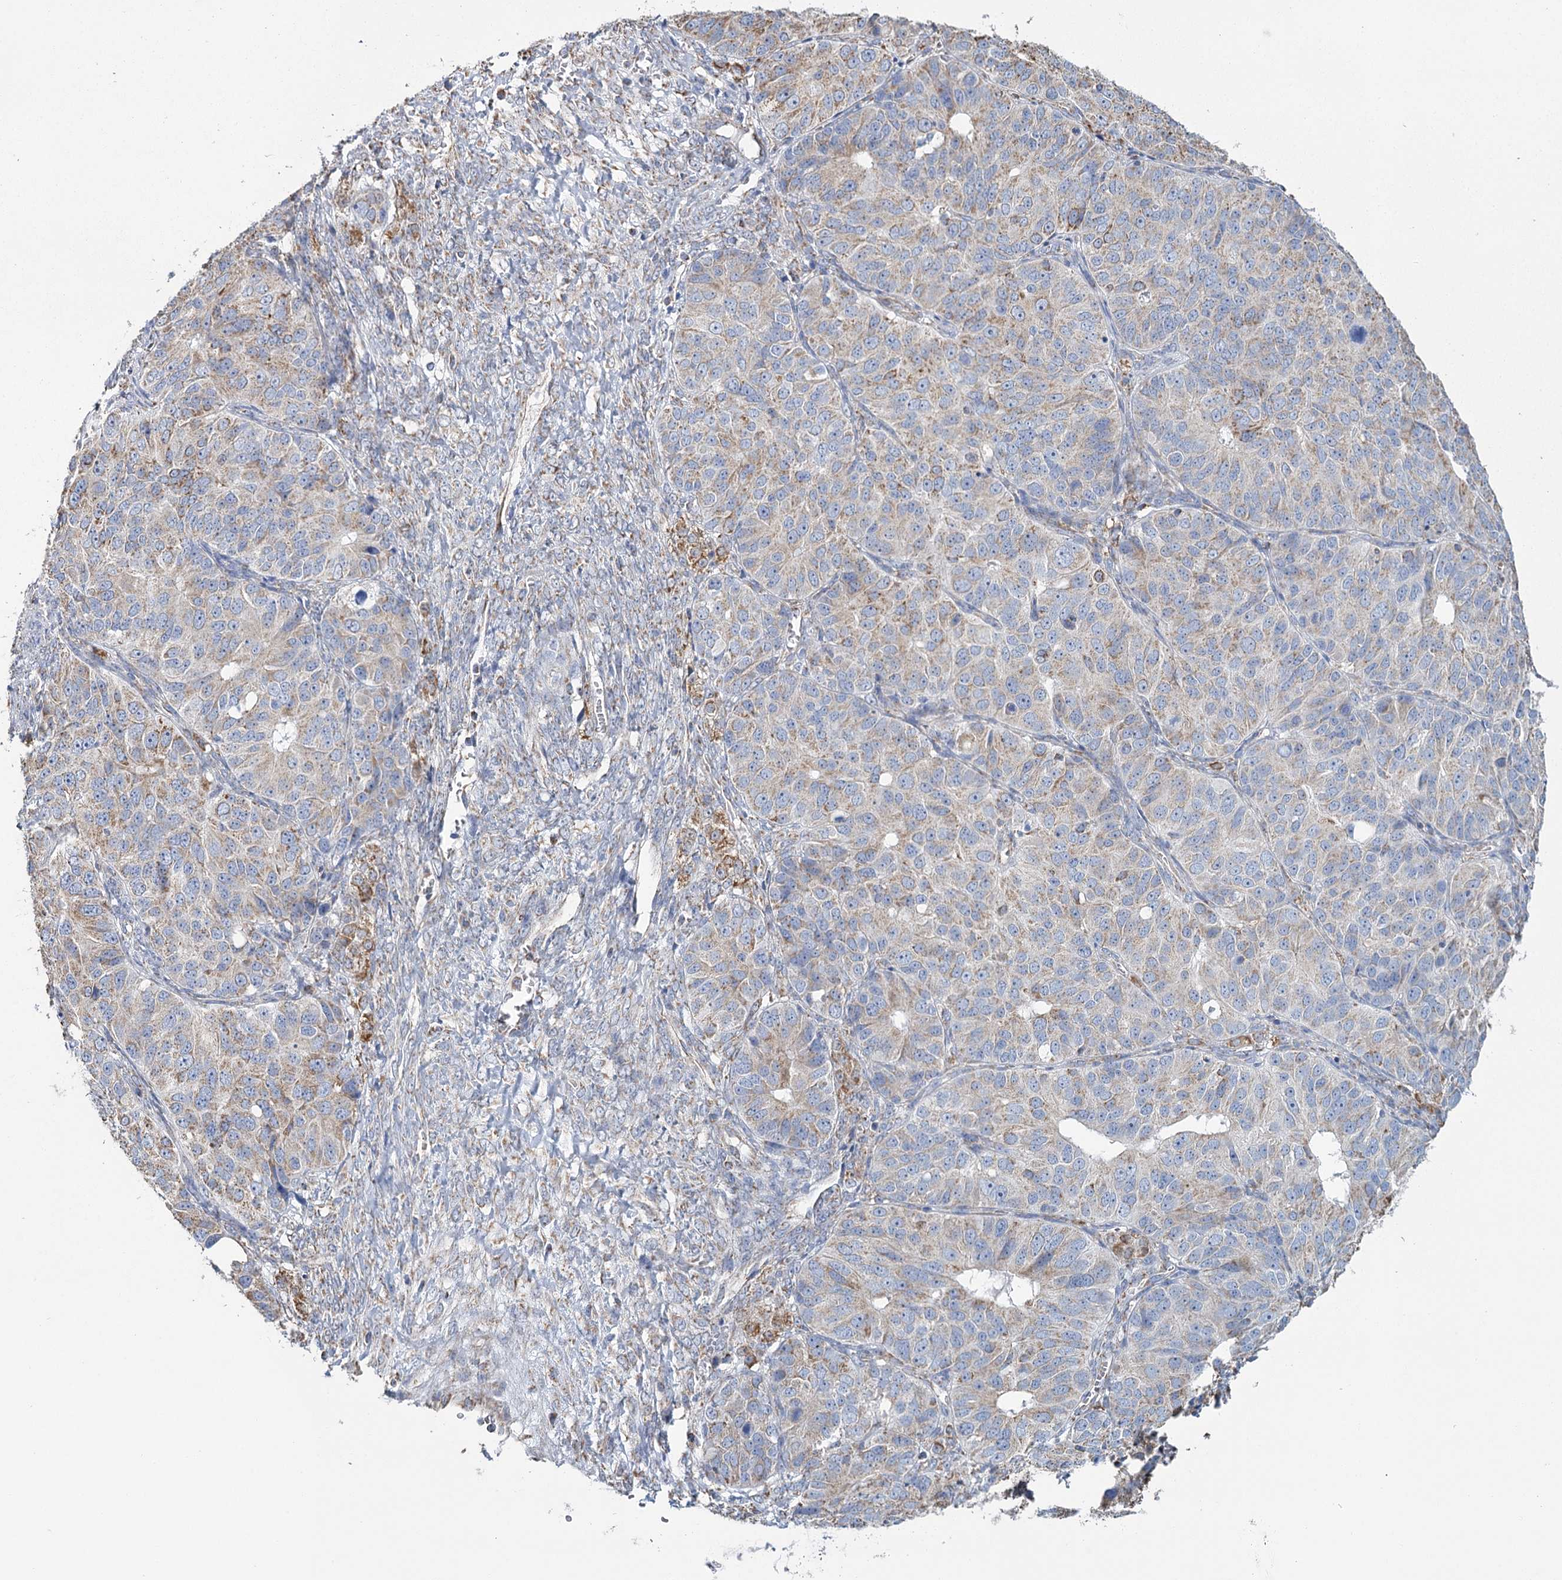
{"staining": {"intensity": "weak", "quantity": "25%-75%", "location": "cytoplasmic/membranous"}, "tissue": "ovarian cancer", "cell_type": "Tumor cells", "image_type": "cancer", "snomed": [{"axis": "morphology", "description": "Carcinoma, endometroid"}, {"axis": "topography", "description": "Ovary"}], "caption": "Protein expression analysis of human ovarian endometroid carcinoma reveals weak cytoplasmic/membranous positivity in approximately 25%-75% of tumor cells. (DAB (3,3'-diaminobenzidine) IHC, brown staining for protein, blue staining for nuclei).", "gene": "MRPL44", "patient": {"sex": "female", "age": 51}}